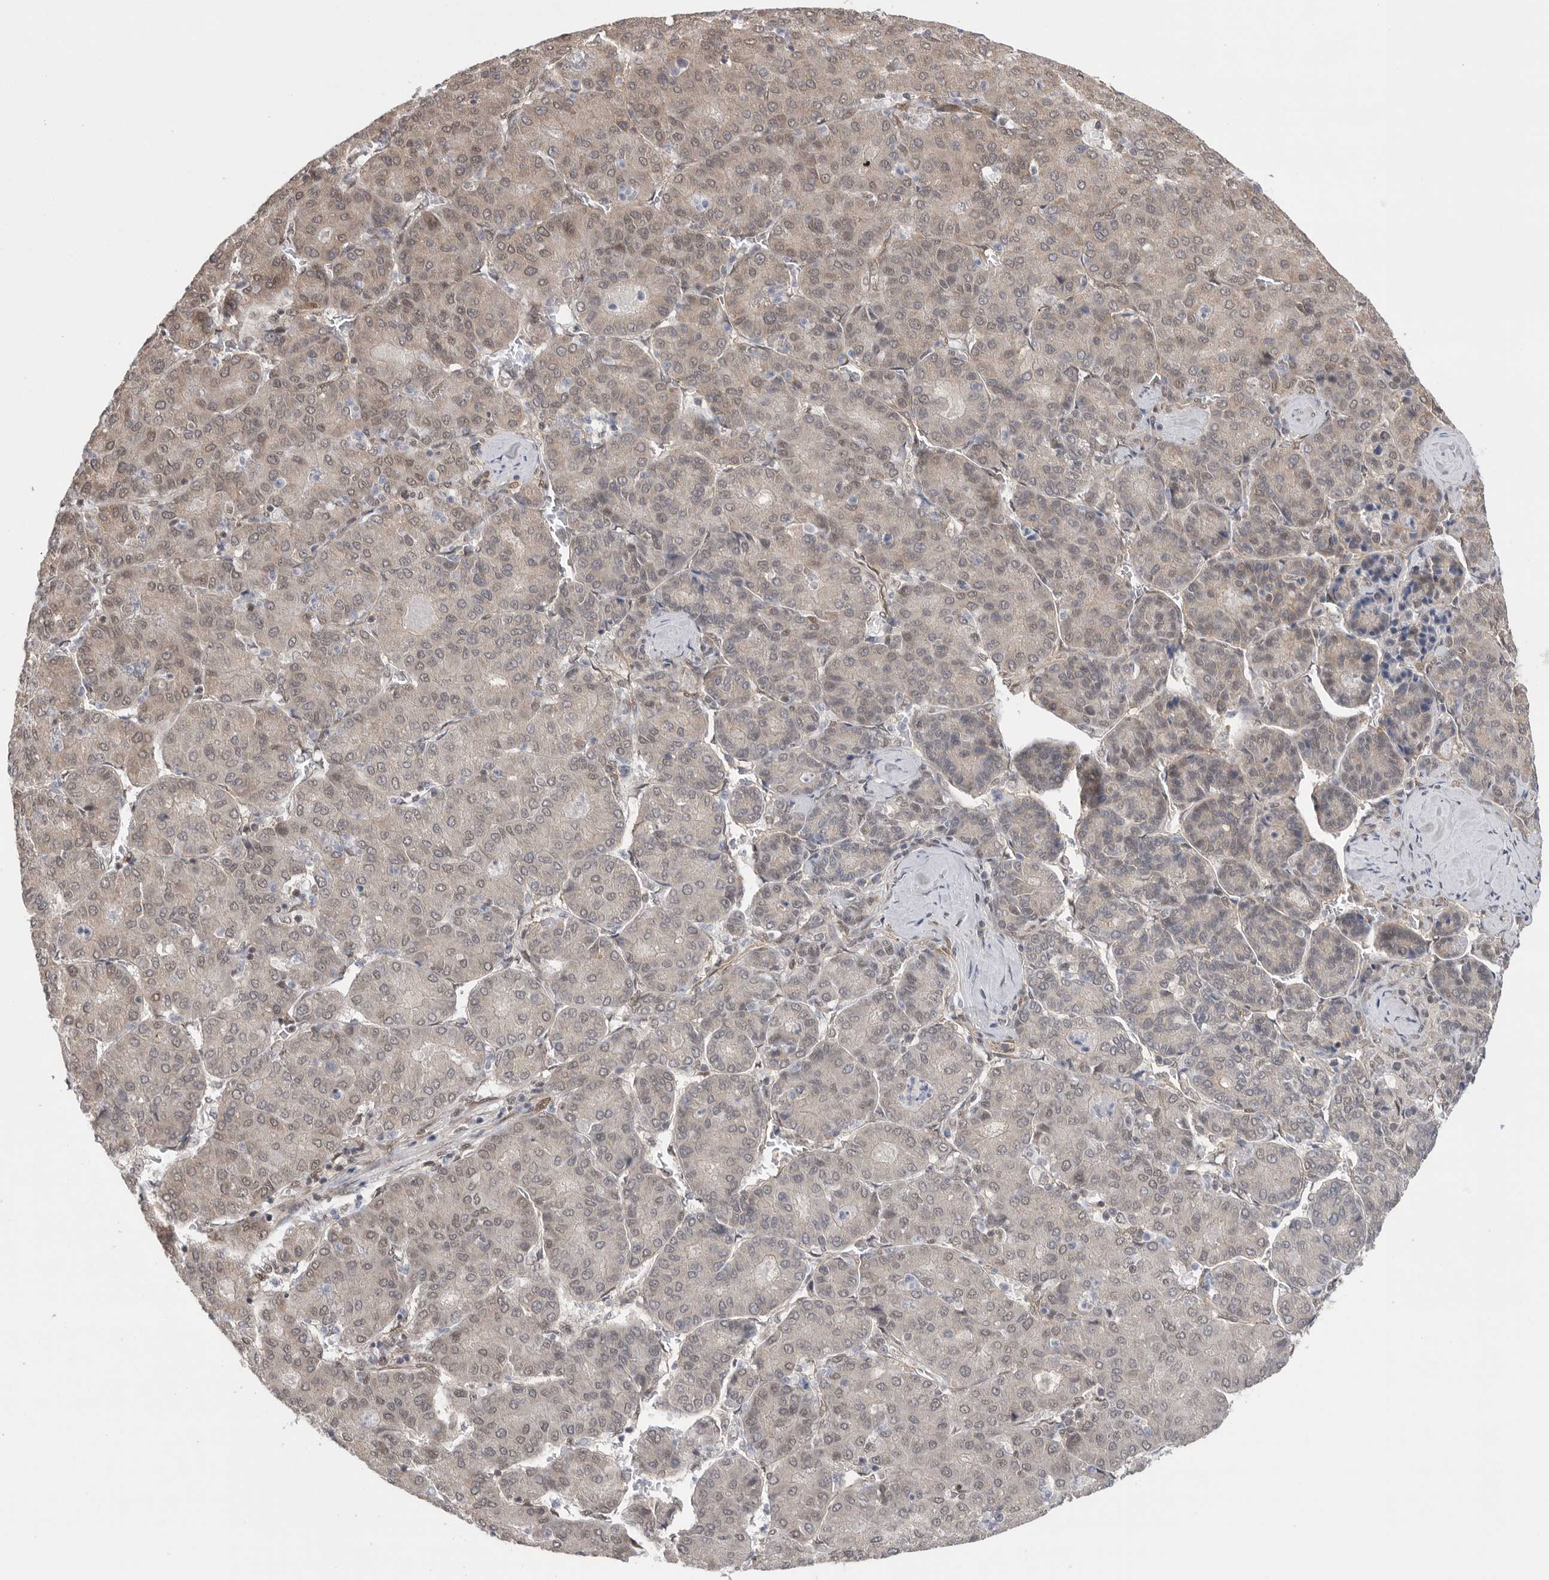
{"staining": {"intensity": "weak", "quantity": "25%-75%", "location": "nuclear"}, "tissue": "liver cancer", "cell_type": "Tumor cells", "image_type": "cancer", "snomed": [{"axis": "morphology", "description": "Carcinoma, Hepatocellular, NOS"}, {"axis": "topography", "description": "Liver"}], "caption": "A brown stain shows weak nuclear staining of a protein in liver cancer tumor cells.", "gene": "VPS50", "patient": {"sex": "male", "age": 65}}